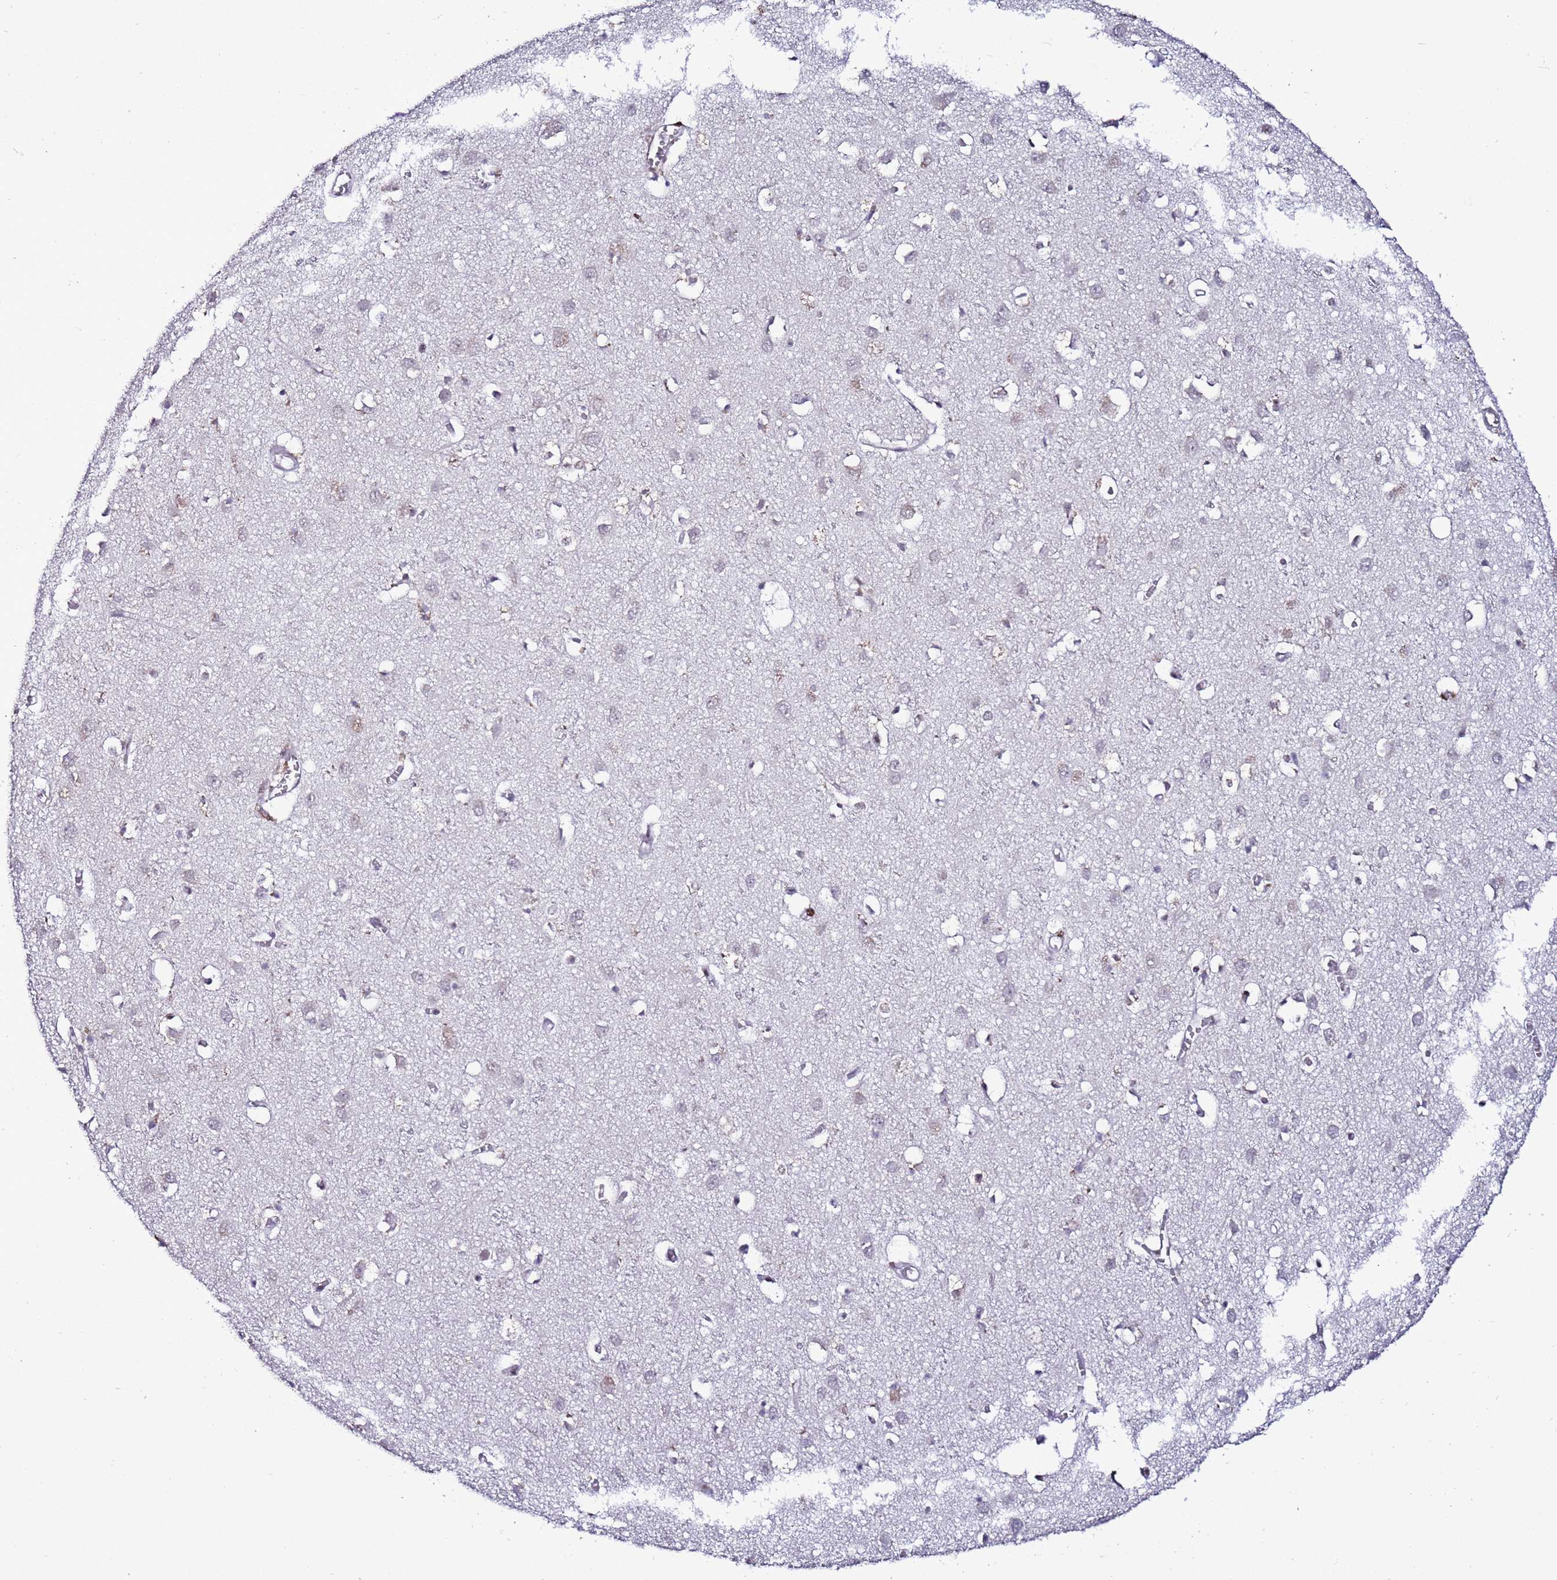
{"staining": {"intensity": "weak", "quantity": "<25%", "location": "cytoplasmic/membranous"}, "tissue": "cerebral cortex", "cell_type": "Endothelial cells", "image_type": "normal", "snomed": [{"axis": "morphology", "description": "Normal tissue, NOS"}, {"axis": "topography", "description": "Cerebral cortex"}], "caption": "The IHC micrograph has no significant expression in endothelial cells of cerebral cortex. (Stains: DAB immunohistochemistry with hematoxylin counter stain, Microscopy: brightfield microscopy at high magnification).", "gene": "PSMA7", "patient": {"sex": "female", "age": 64}}